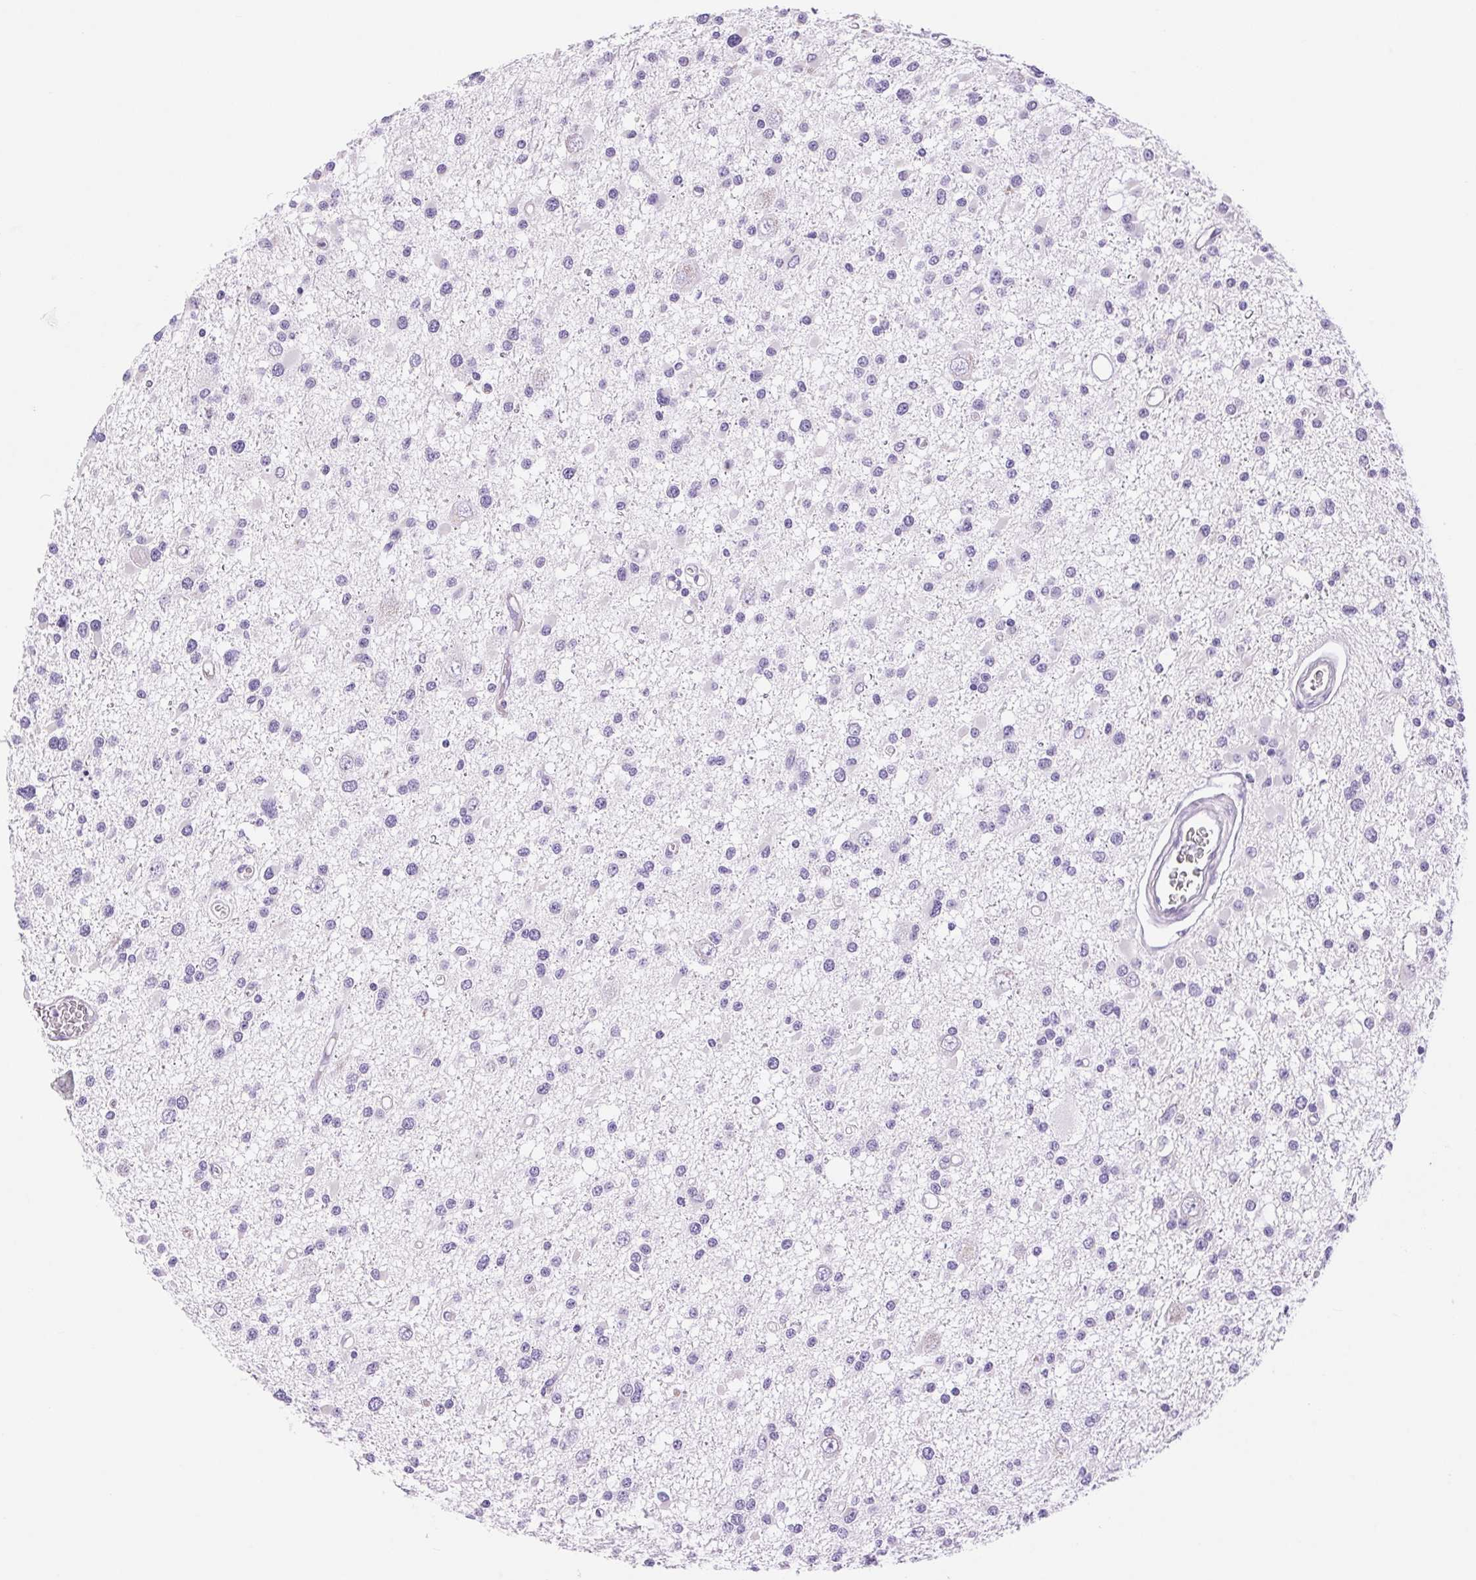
{"staining": {"intensity": "negative", "quantity": "none", "location": "none"}, "tissue": "glioma", "cell_type": "Tumor cells", "image_type": "cancer", "snomed": [{"axis": "morphology", "description": "Glioma, malignant, High grade"}, {"axis": "topography", "description": "Brain"}], "caption": "Protein analysis of malignant glioma (high-grade) displays no significant staining in tumor cells. (Stains: DAB immunohistochemistry (IHC) with hematoxylin counter stain, Microscopy: brightfield microscopy at high magnification).", "gene": "SERPINB3", "patient": {"sex": "male", "age": 54}}